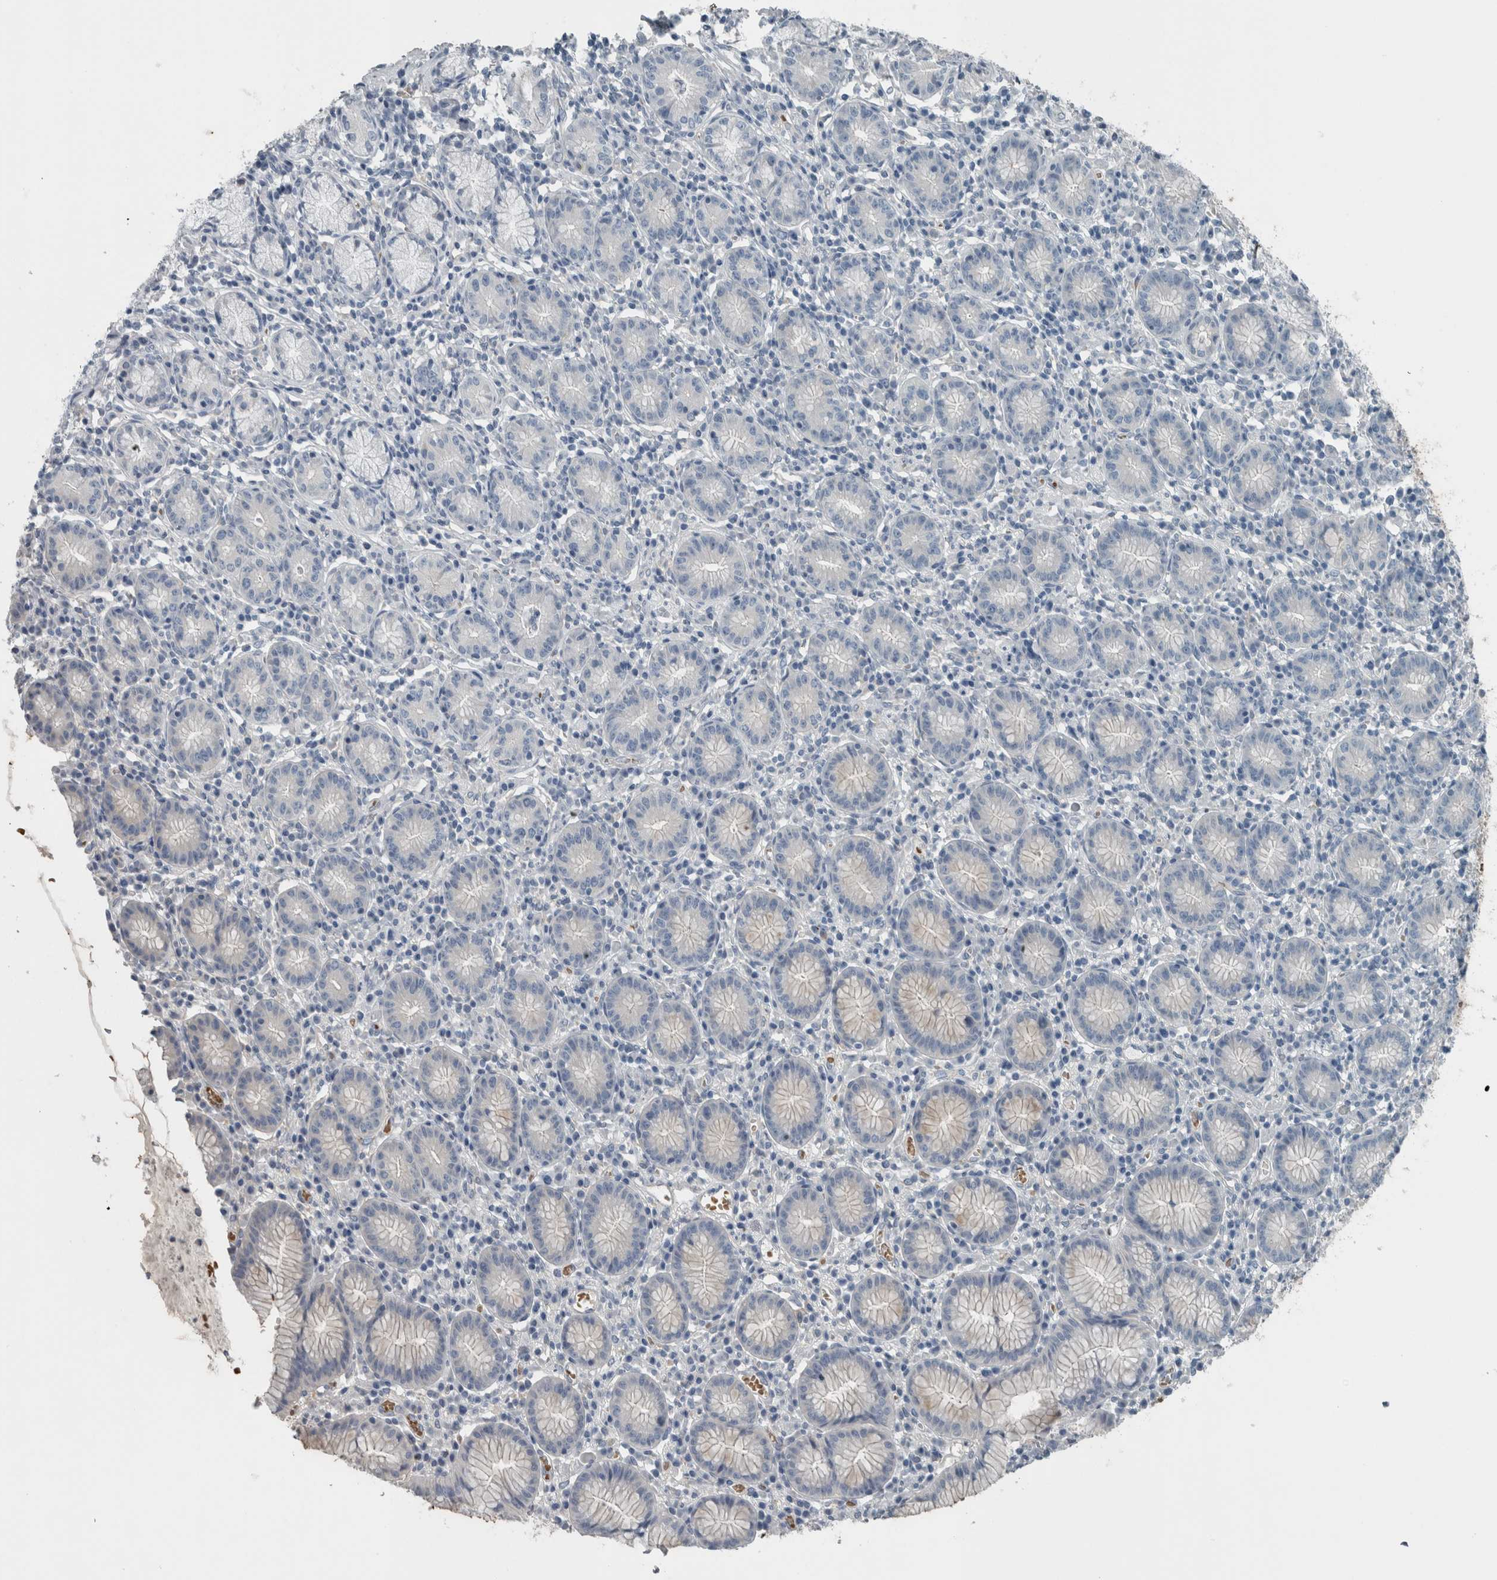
{"staining": {"intensity": "moderate", "quantity": "25%-75%", "location": "cytoplasmic/membranous"}, "tissue": "stomach", "cell_type": "Glandular cells", "image_type": "normal", "snomed": [{"axis": "morphology", "description": "Normal tissue, NOS"}, {"axis": "topography", "description": "Stomach"}], "caption": "Protein staining by immunohistochemistry (IHC) reveals moderate cytoplasmic/membranous positivity in approximately 25%-75% of glandular cells in normal stomach.", "gene": "SH3GL2", "patient": {"sex": "male", "age": 55}}